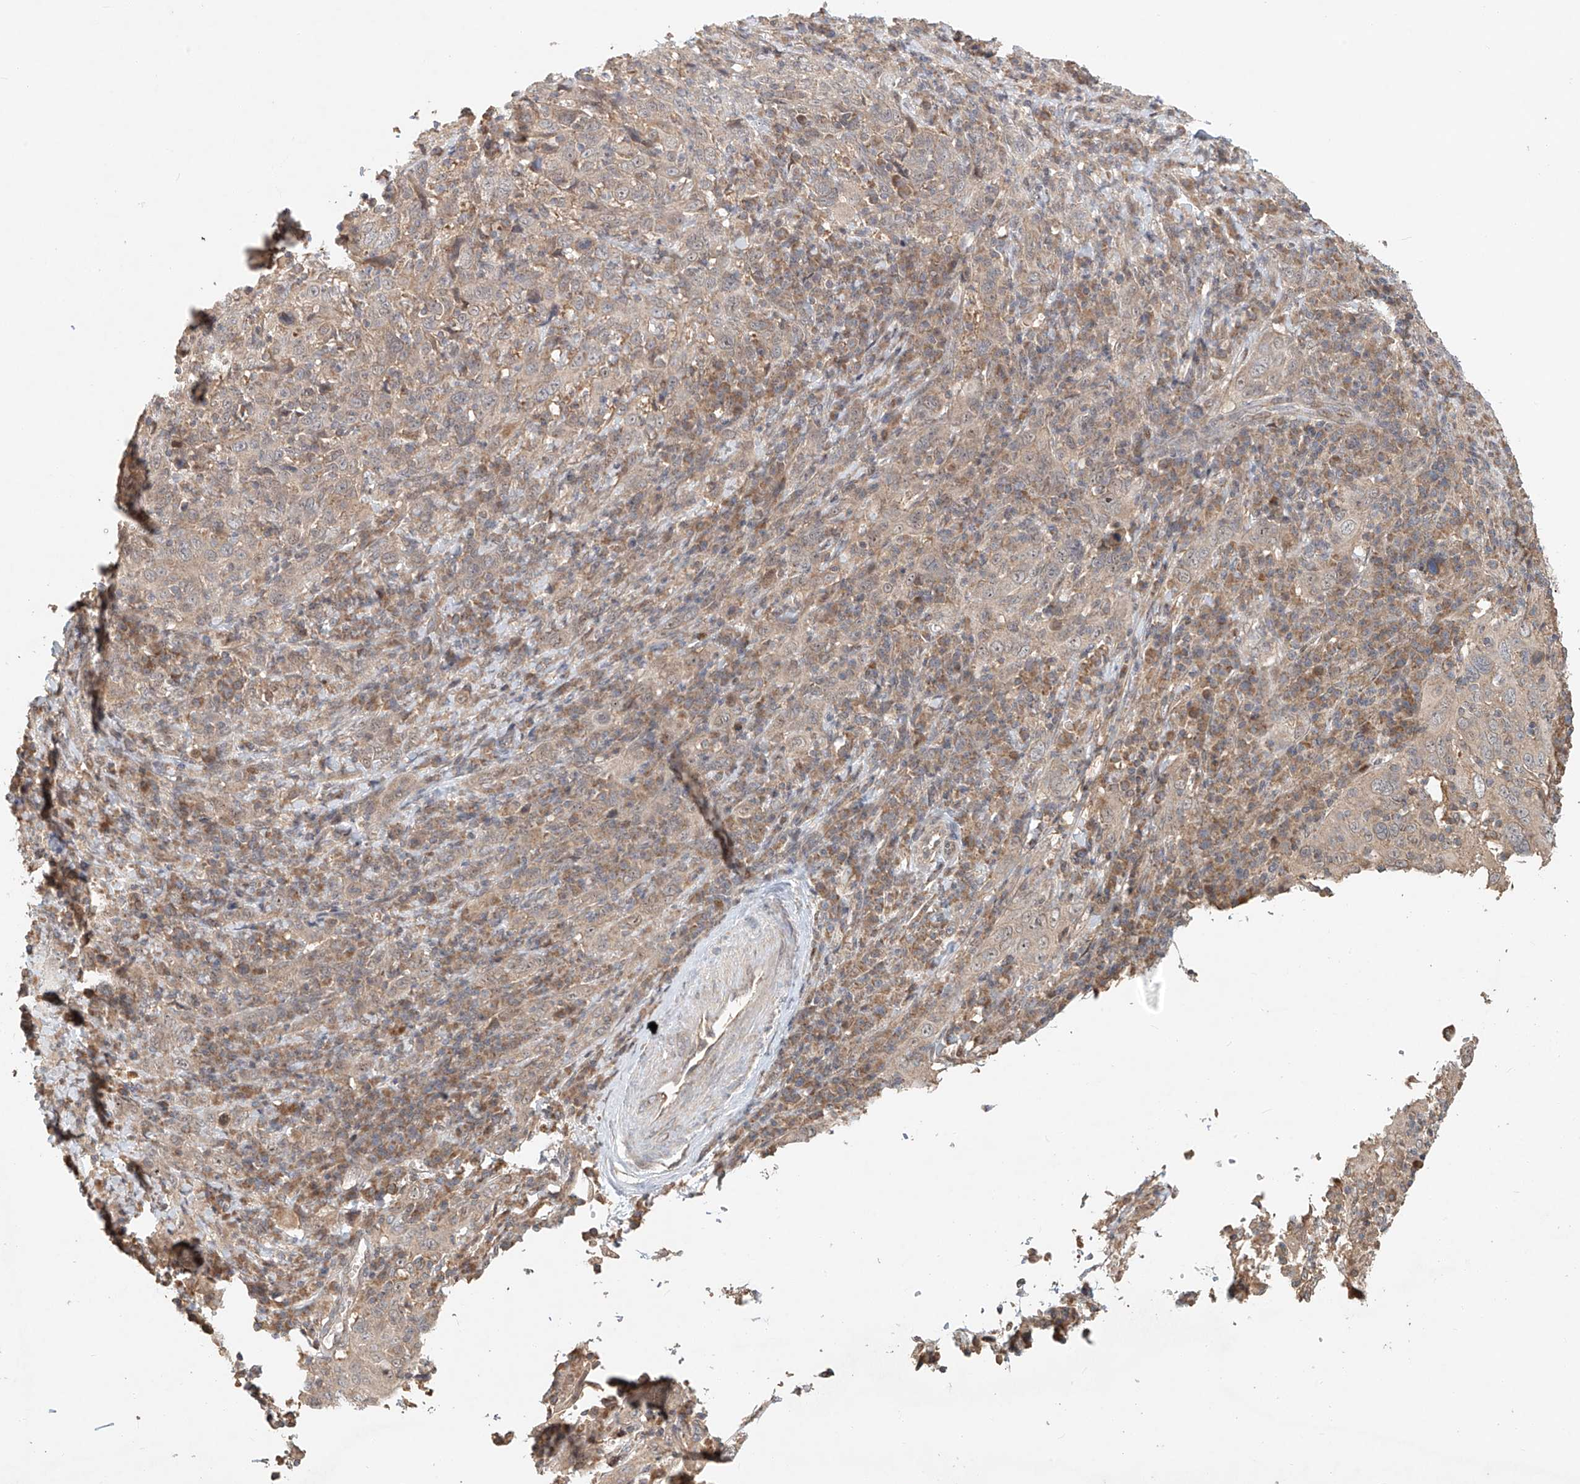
{"staining": {"intensity": "weak", "quantity": "<25%", "location": "cytoplasmic/membranous"}, "tissue": "cervical cancer", "cell_type": "Tumor cells", "image_type": "cancer", "snomed": [{"axis": "morphology", "description": "Squamous cell carcinoma, NOS"}, {"axis": "topography", "description": "Cervix"}], "caption": "DAB (3,3'-diaminobenzidine) immunohistochemical staining of human cervical cancer displays no significant expression in tumor cells.", "gene": "TMEM61", "patient": {"sex": "female", "age": 46}}